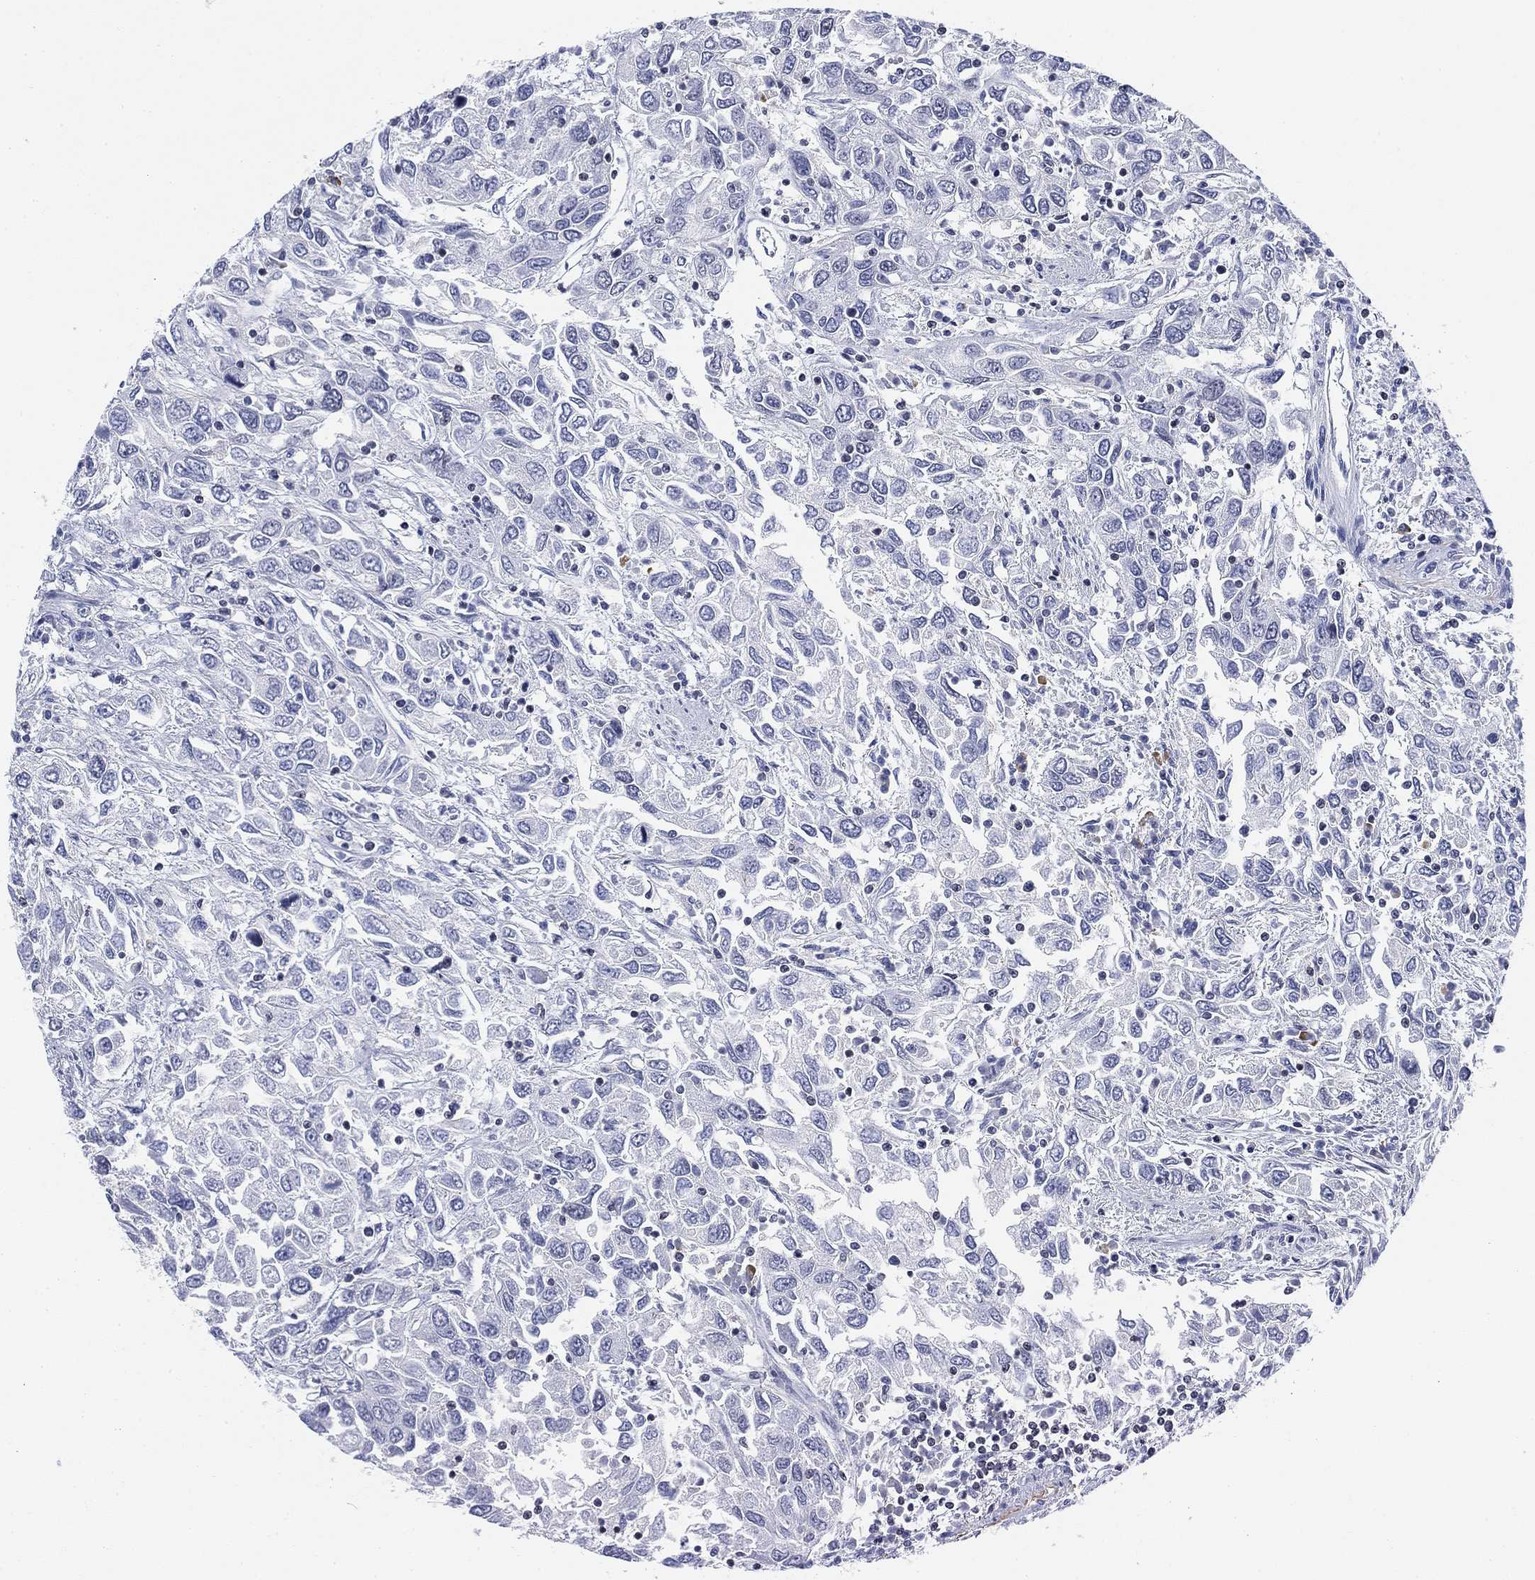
{"staining": {"intensity": "negative", "quantity": "none", "location": "none"}, "tissue": "urothelial cancer", "cell_type": "Tumor cells", "image_type": "cancer", "snomed": [{"axis": "morphology", "description": "Urothelial carcinoma, High grade"}, {"axis": "topography", "description": "Urinary bladder"}], "caption": "High-grade urothelial carcinoma was stained to show a protein in brown. There is no significant positivity in tumor cells.", "gene": "FYB1", "patient": {"sex": "male", "age": 76}}